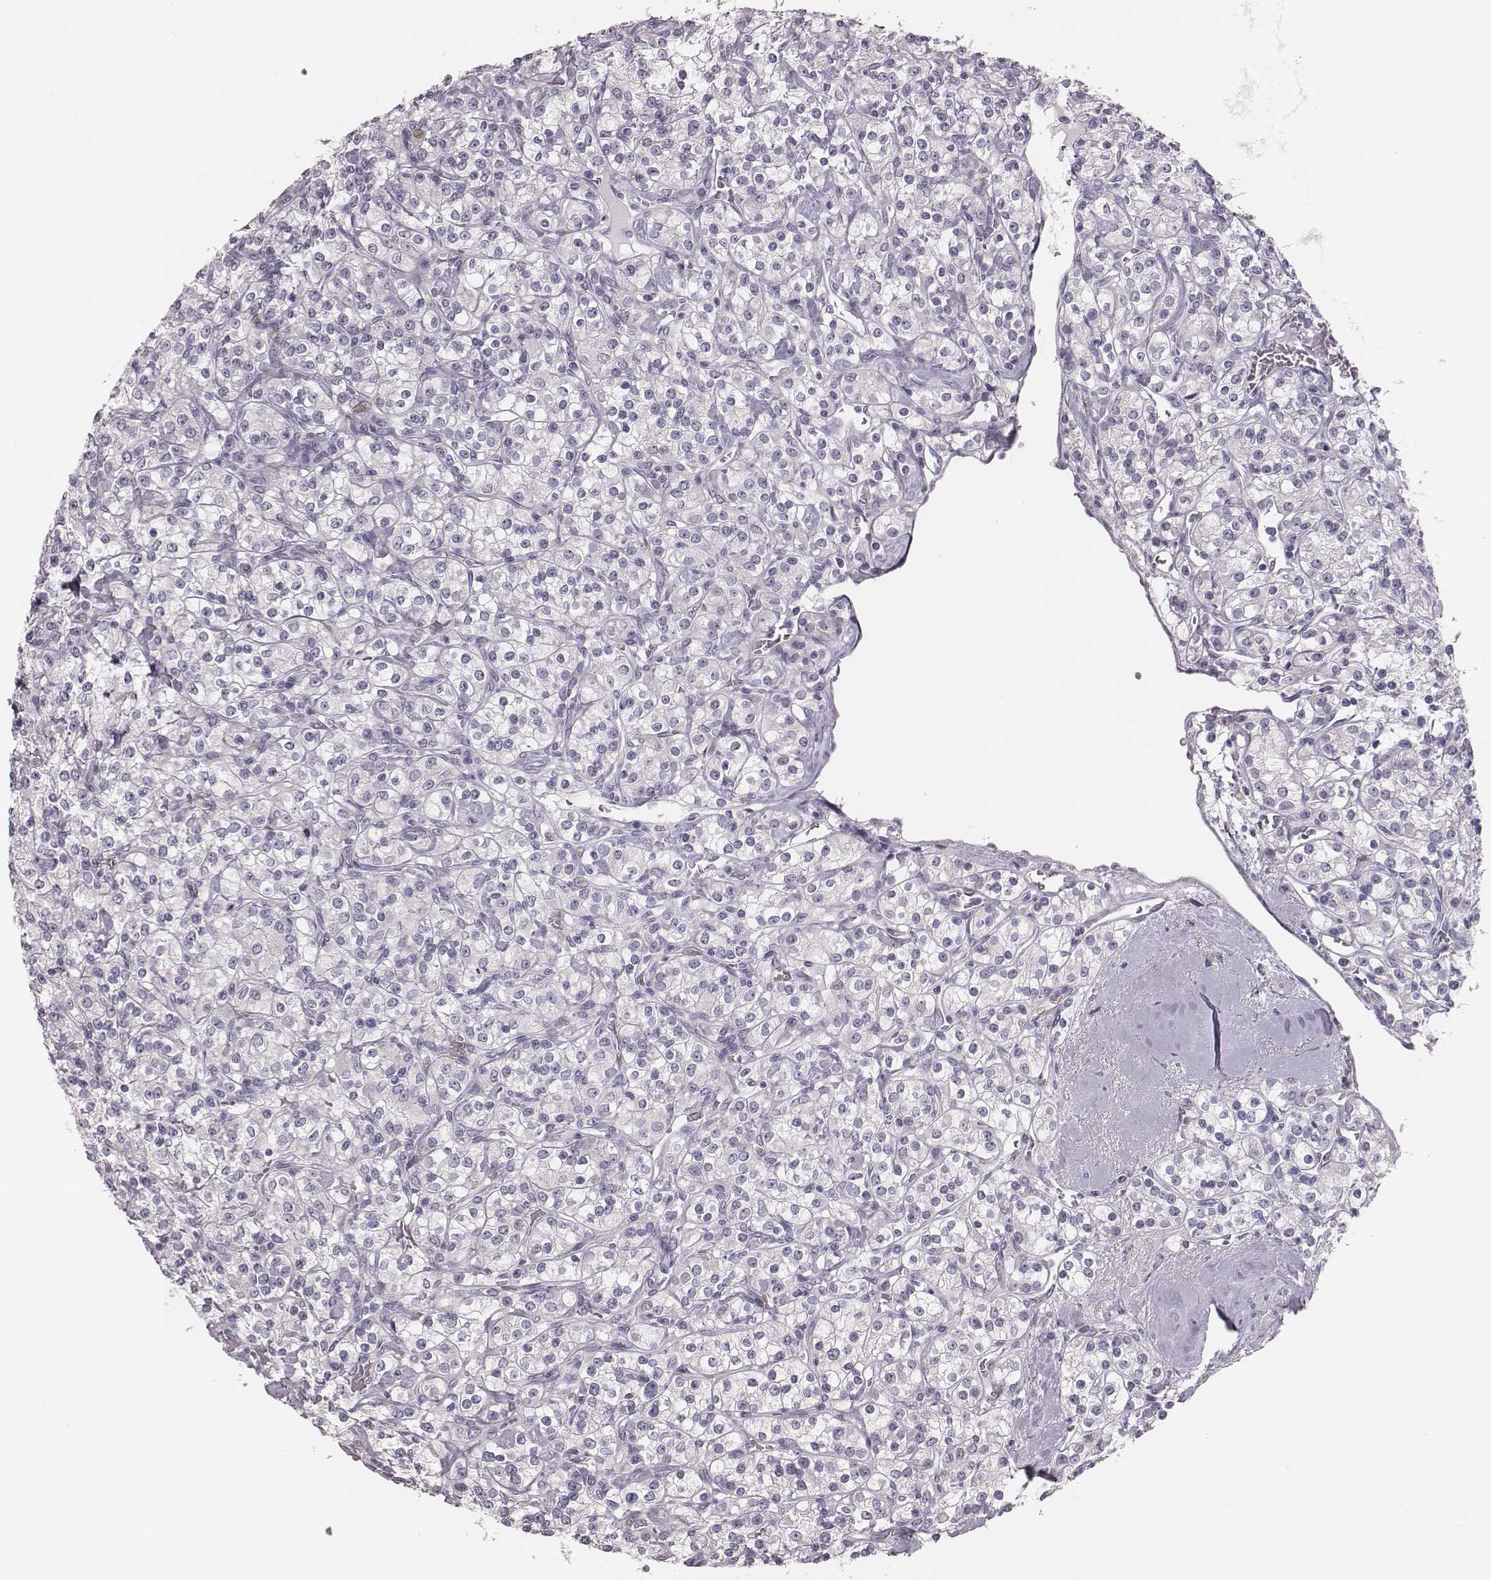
{"staining": {"intensity": "negative", "quantity": "none", "location": "none"}, "tissue": "renal cancer", "cell_type": "Tumor cells", "image_type": "cancer", "snomed": [{"axis": "morphology", "description": "Adenocarcinoma, NOS"}, {"axis": "topography", "description": "Kidney"}], "caption": "IHC of human renal cancer demonstrates no positivity in tumor cells. (Brightfield microscopy of DAB immunohistochemistry (IHC) at high magnification).", "gene": "ADGRF4", "patient": {"sex": "male", "age": 77}}